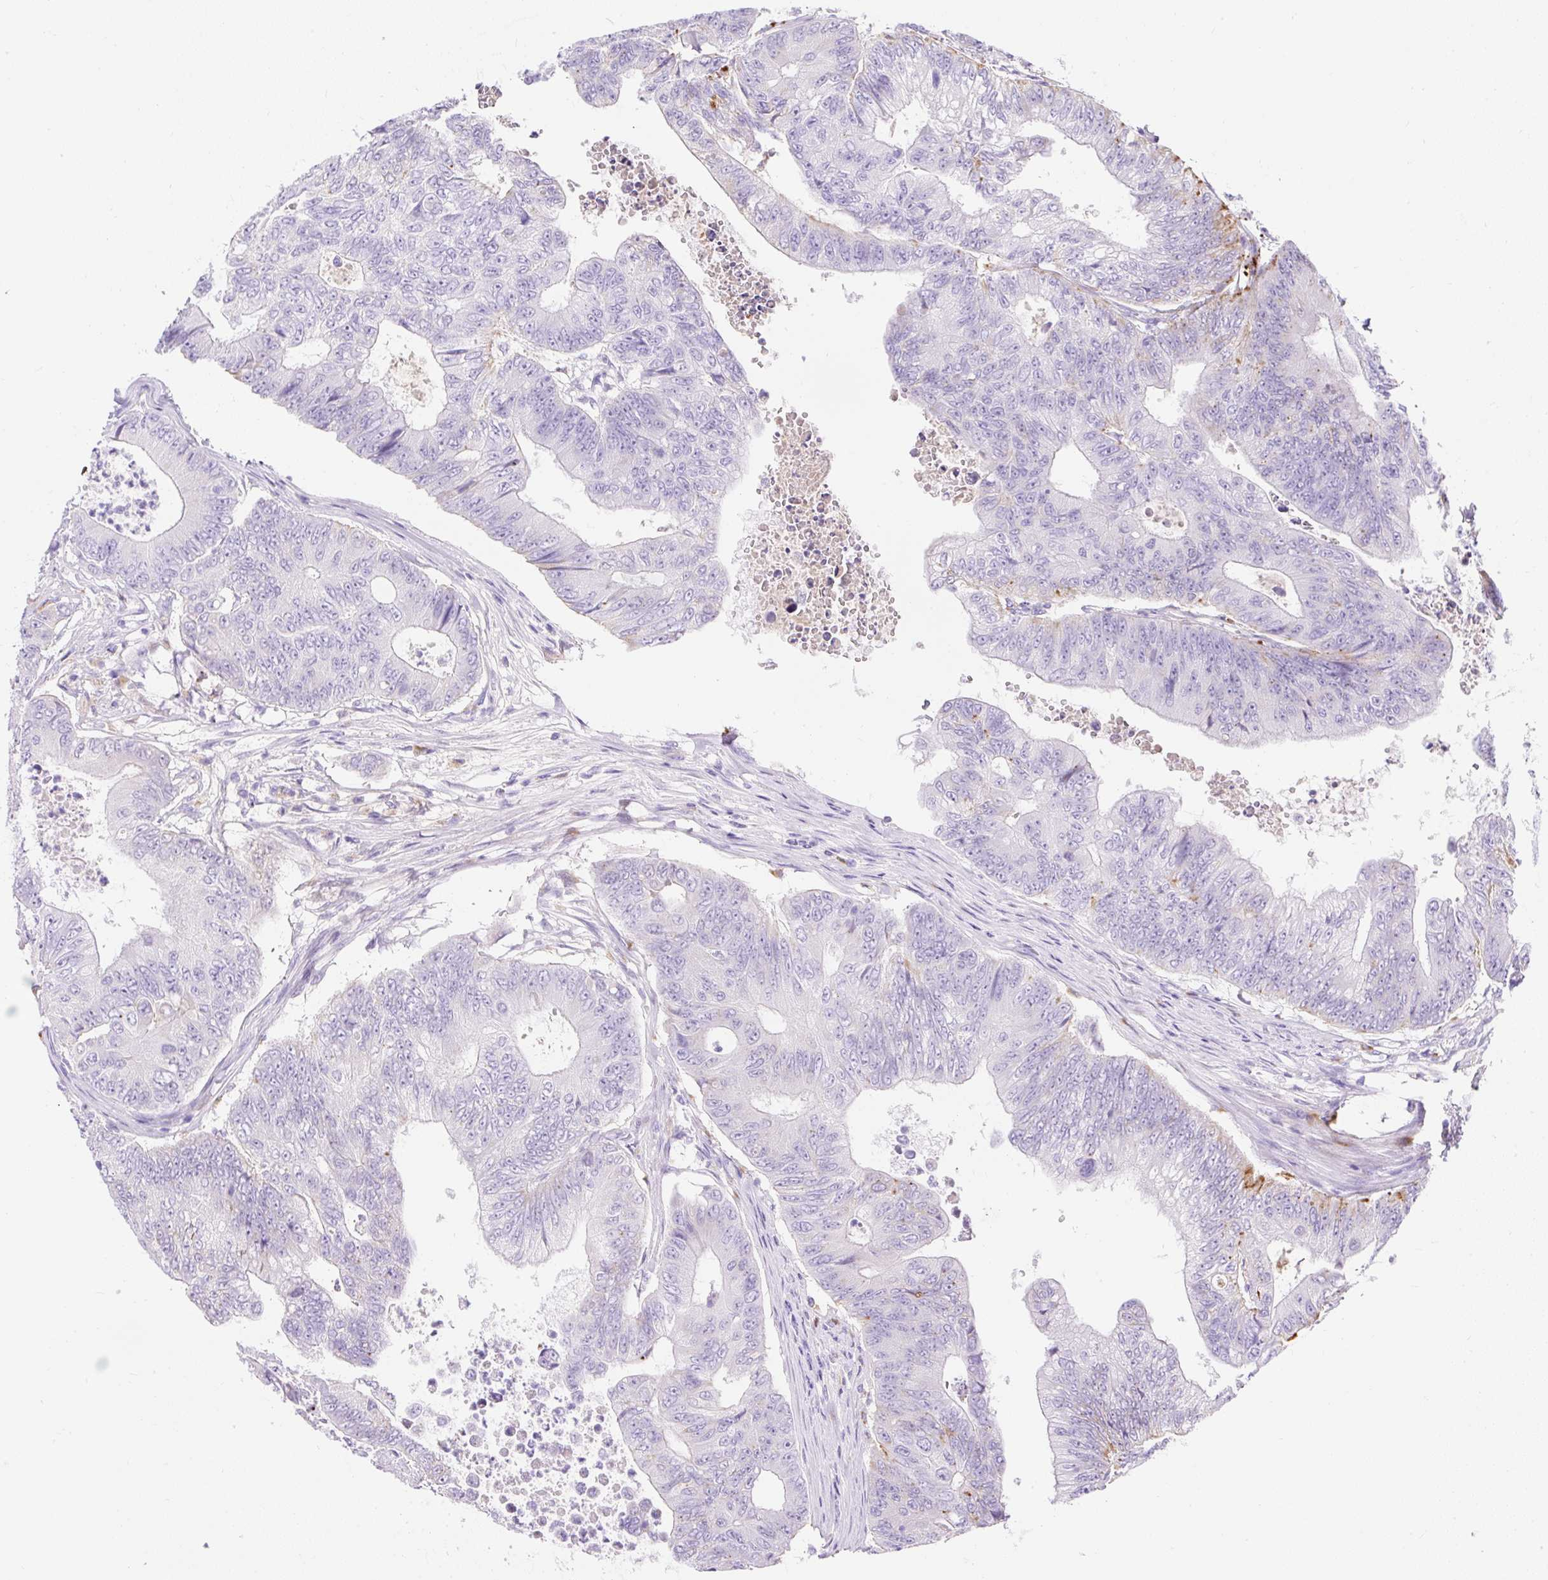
{"staining": {"intensity": "negative", "quantity": "none", "location": "none"}, "tissue": "colorectal cancer", "cell_type": "Tumor cells", "image_type": "cancer", "snomed": [{"axis": "morphology", "description": "Adenocarcinoma, NOS"}, {"axis": "topography", "description": "Colon"}], "caption": "A high-resolution histopathology image shows immunohistochemistry (IHC) staining of adenocarcinoma (colorectal), which exhibits no significant staining in tumor cells.", "gene": "HEXB", "patient": {"sex": "female", "age": 48}}